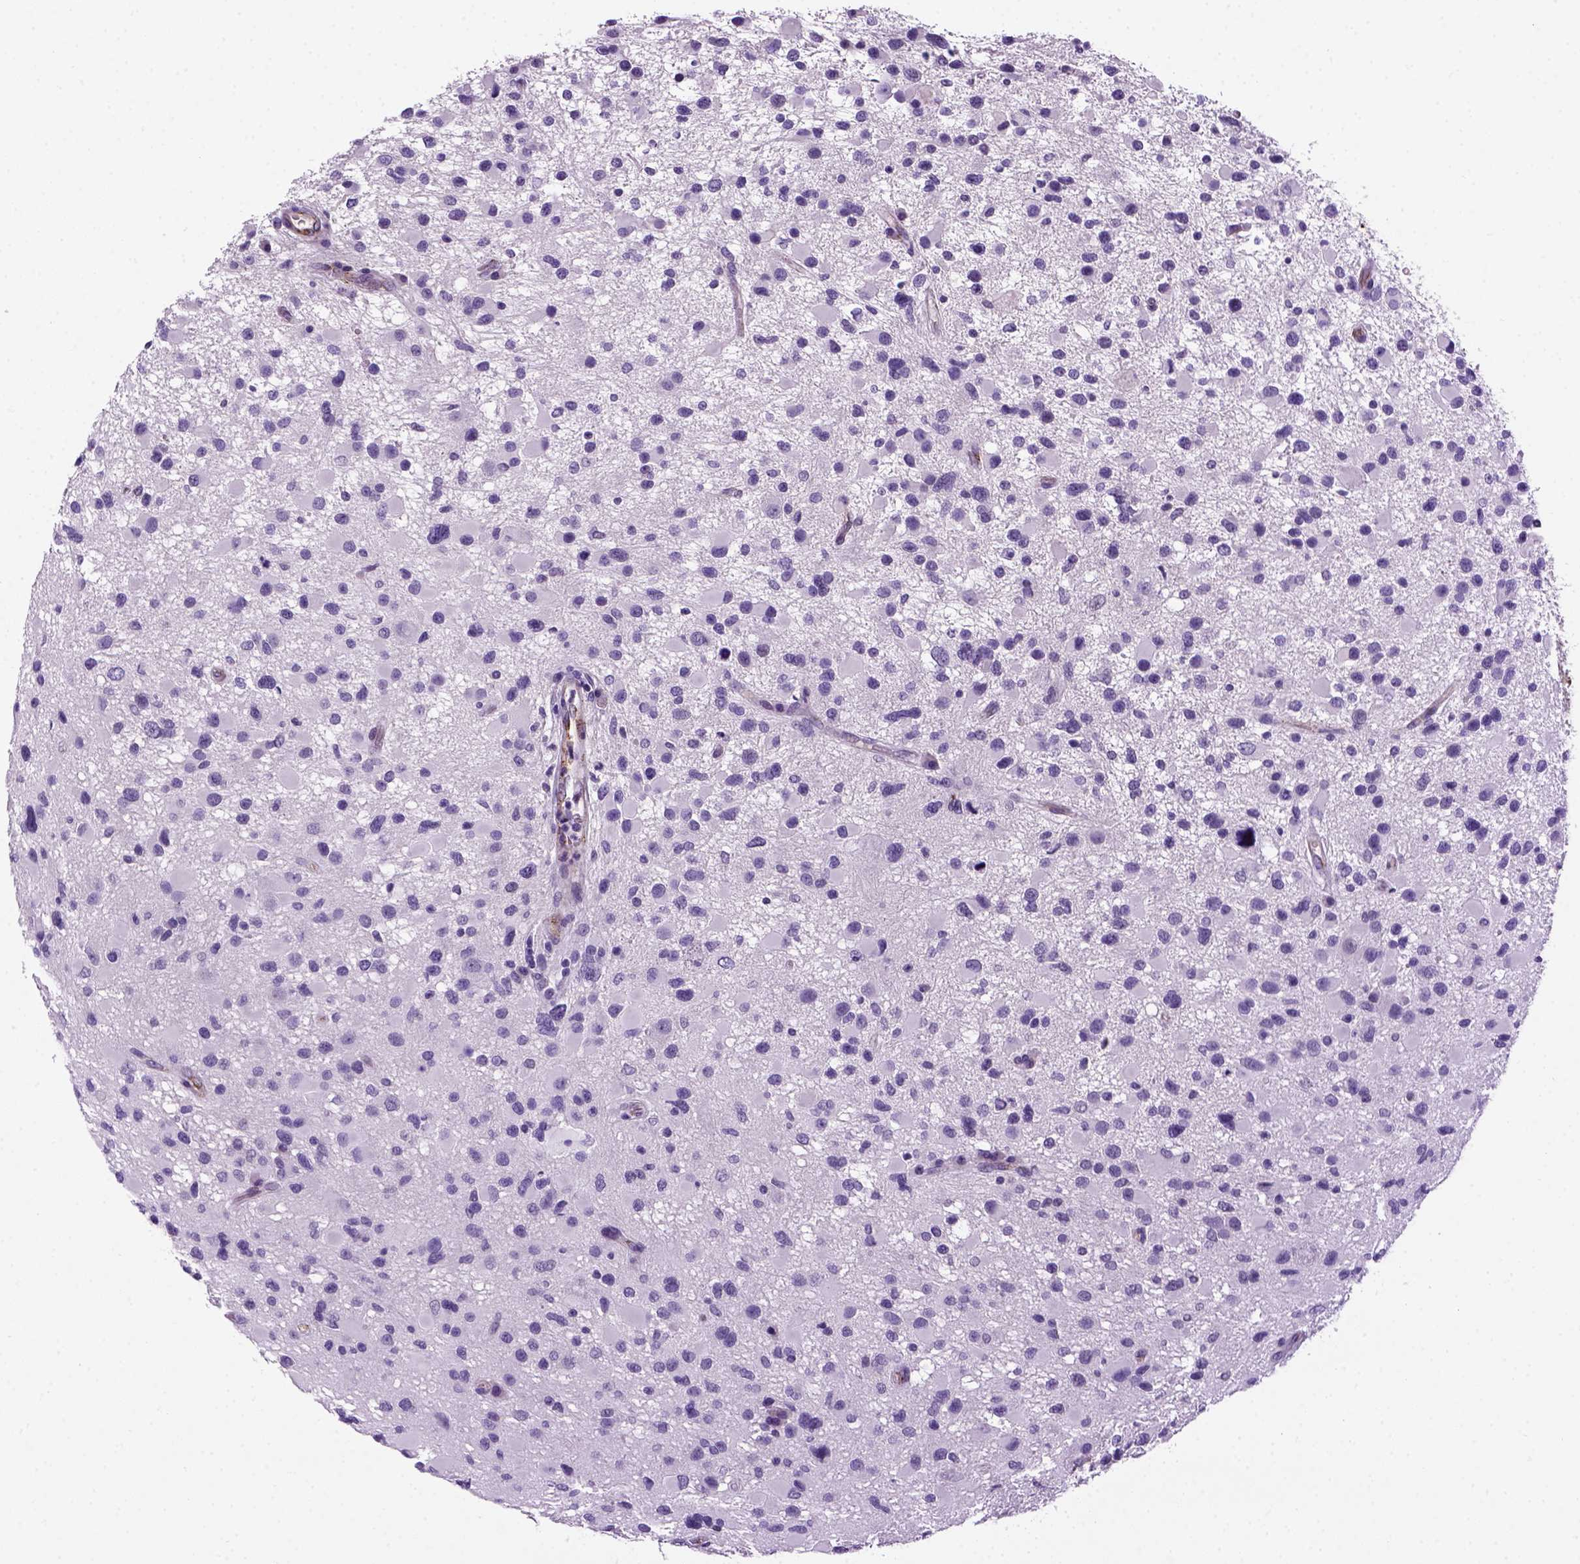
{"staining": {"intensity": "negative", "quantity": "none", "location": "none"}, "tissue": "glioma", "cell_type": "Tumor cells", "image_type": "cancer", "snomed": [{"axis": "morphology", "description": "Glioma, malignant, Low grade"}, {"axis": "topography", "description": "Brain"}], "caption": "The histopathology image displays no staining of tumor cells in low-grade glioma (malignant).", "gene": "VWF", "patient": {"sex": "female", "age": 32}}